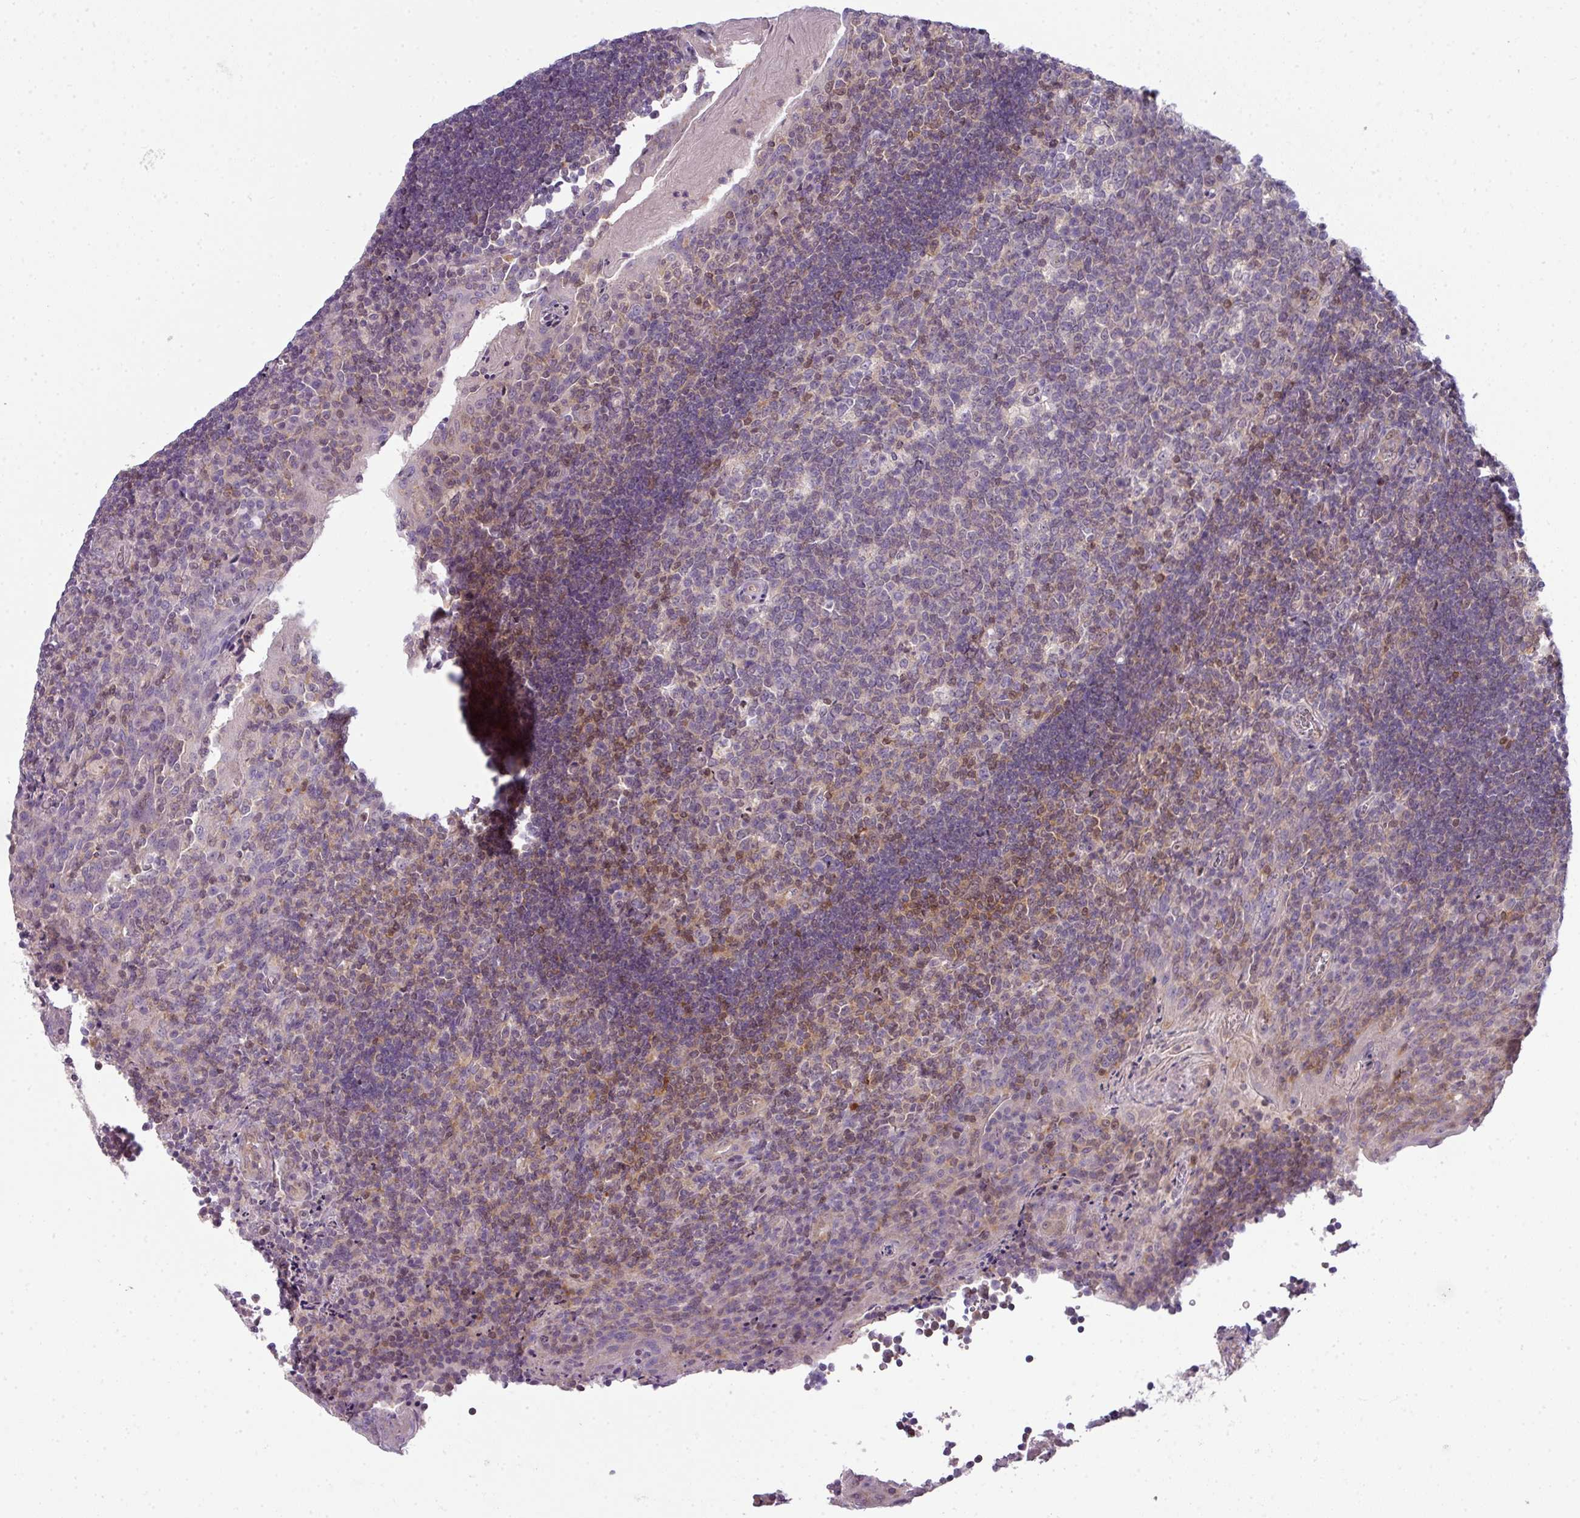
{"staining": {"intensity": "moderate", "quantity": "25%-75%", "location": "cytoplasmic/membranous,nuclear"}, "tissue": "tonsil", "cell_type": "Germinal center cells", "image_type": "normal", "snomed": [{"axis": "morphology", "description": "Normal tissue, NOS"}, {"axis": "topography", "description": "Tonsil"}], "caption": "High-power microscopy captured an IHC photomicrograph of benign tonsil, revealing moderate cytoplasmic/membranous,nuclear staining in about 25%-75% of germinal center cells.", "gene": "STAT5A", "patient": {"sex": "male", "age": 17}}